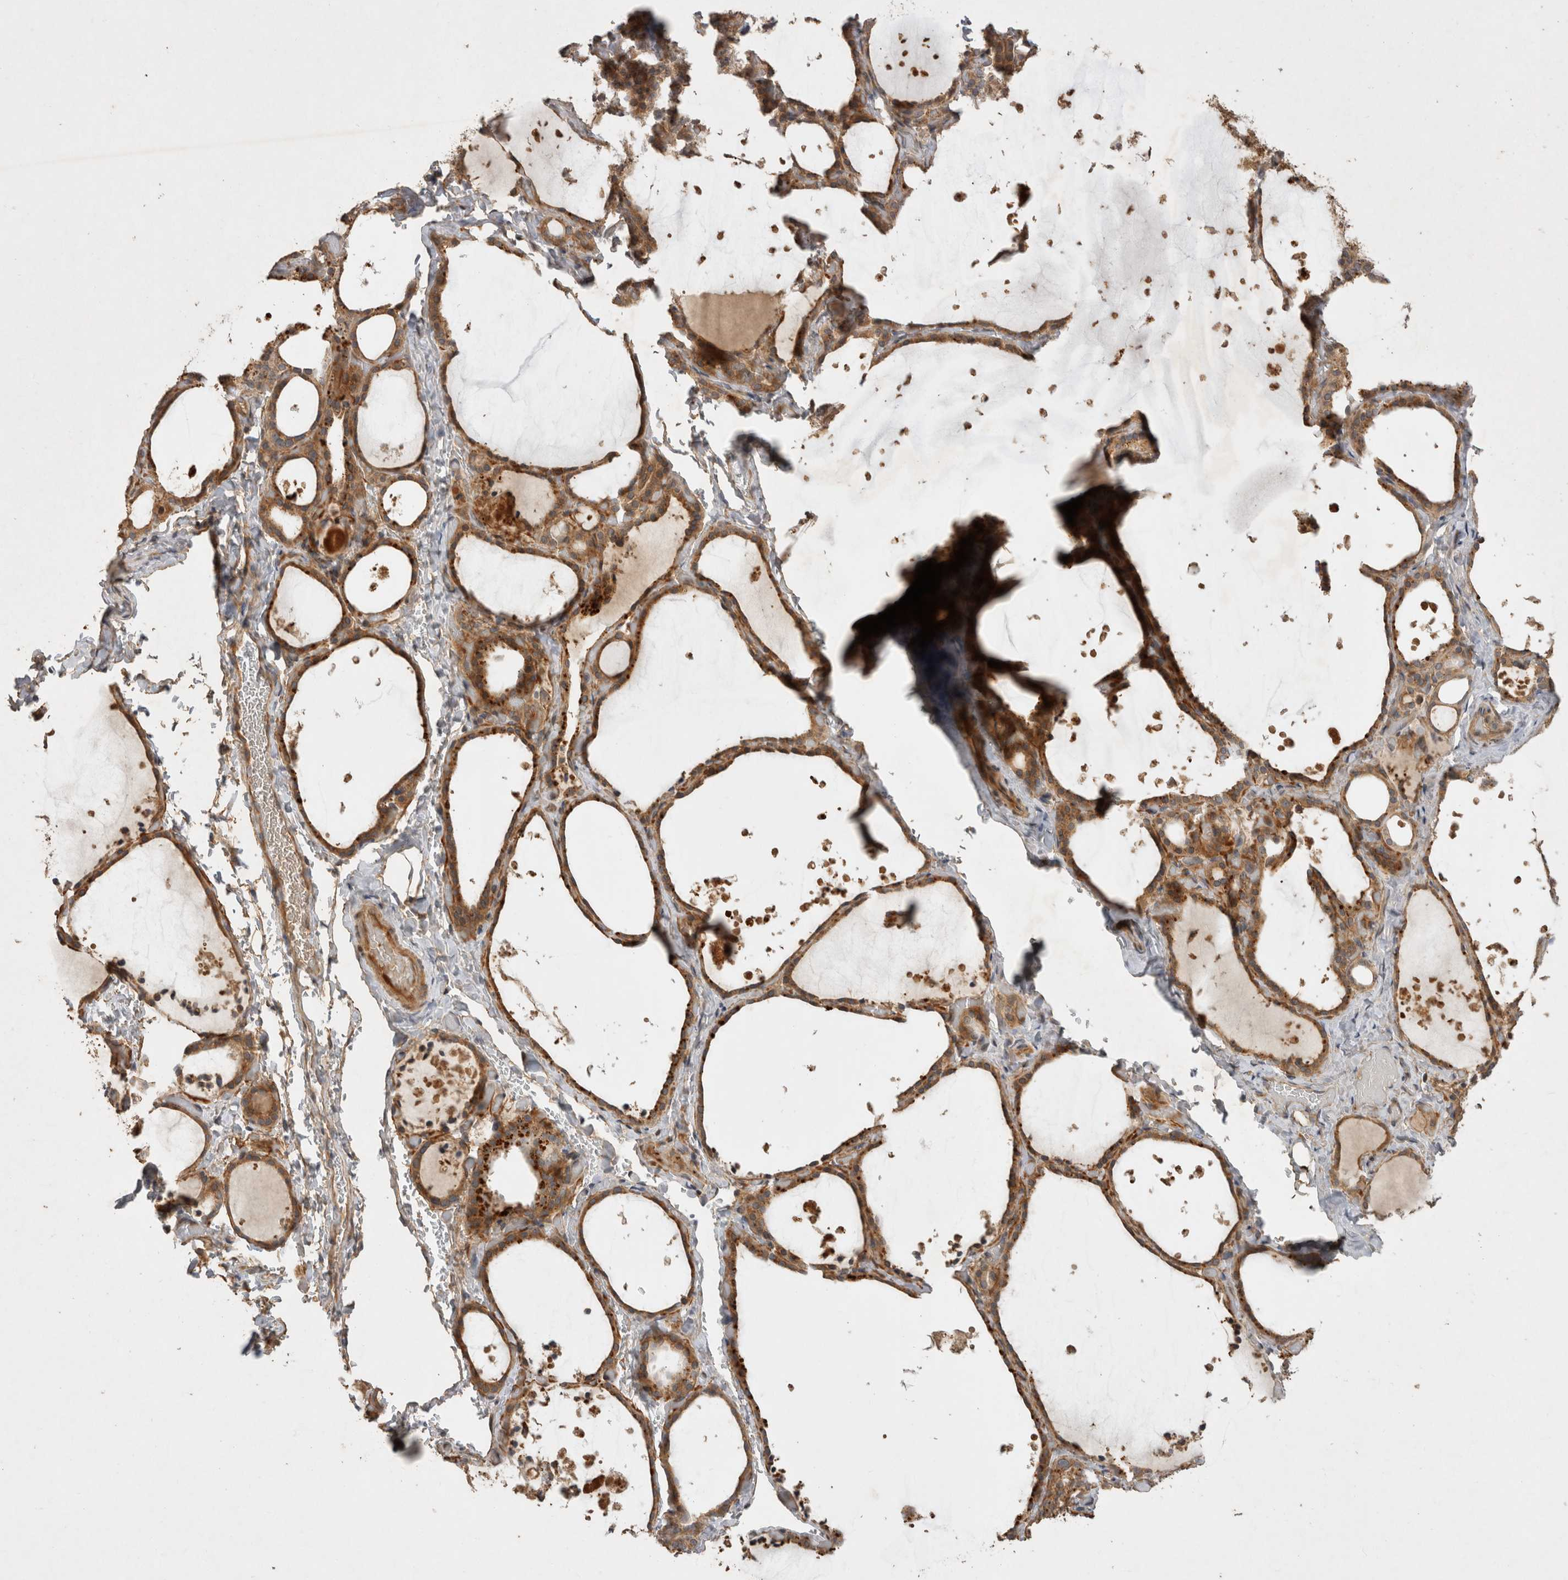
{"staining": {"intensity": "moderate", "quantity": ">75%", "location": "cytoplasmic/membranous"}, "tissue": "thyroid gland", "cell_type": "Glandular cells", "image_type": "normal", "snomed": [{"axis": "morphology", "description": "Normal tissue, NOS"}, {"axis": "topography", "description": "Thyroid gland"}], "caption": "Moderate cytoplasmic/membranous staining for a protein is identified in about >75% of glandular cells of normal thyroid gland using immunohistochemistry (IHC).", "gene": "PPP1R42", "patient": {"sex": "female", "age": 44}}